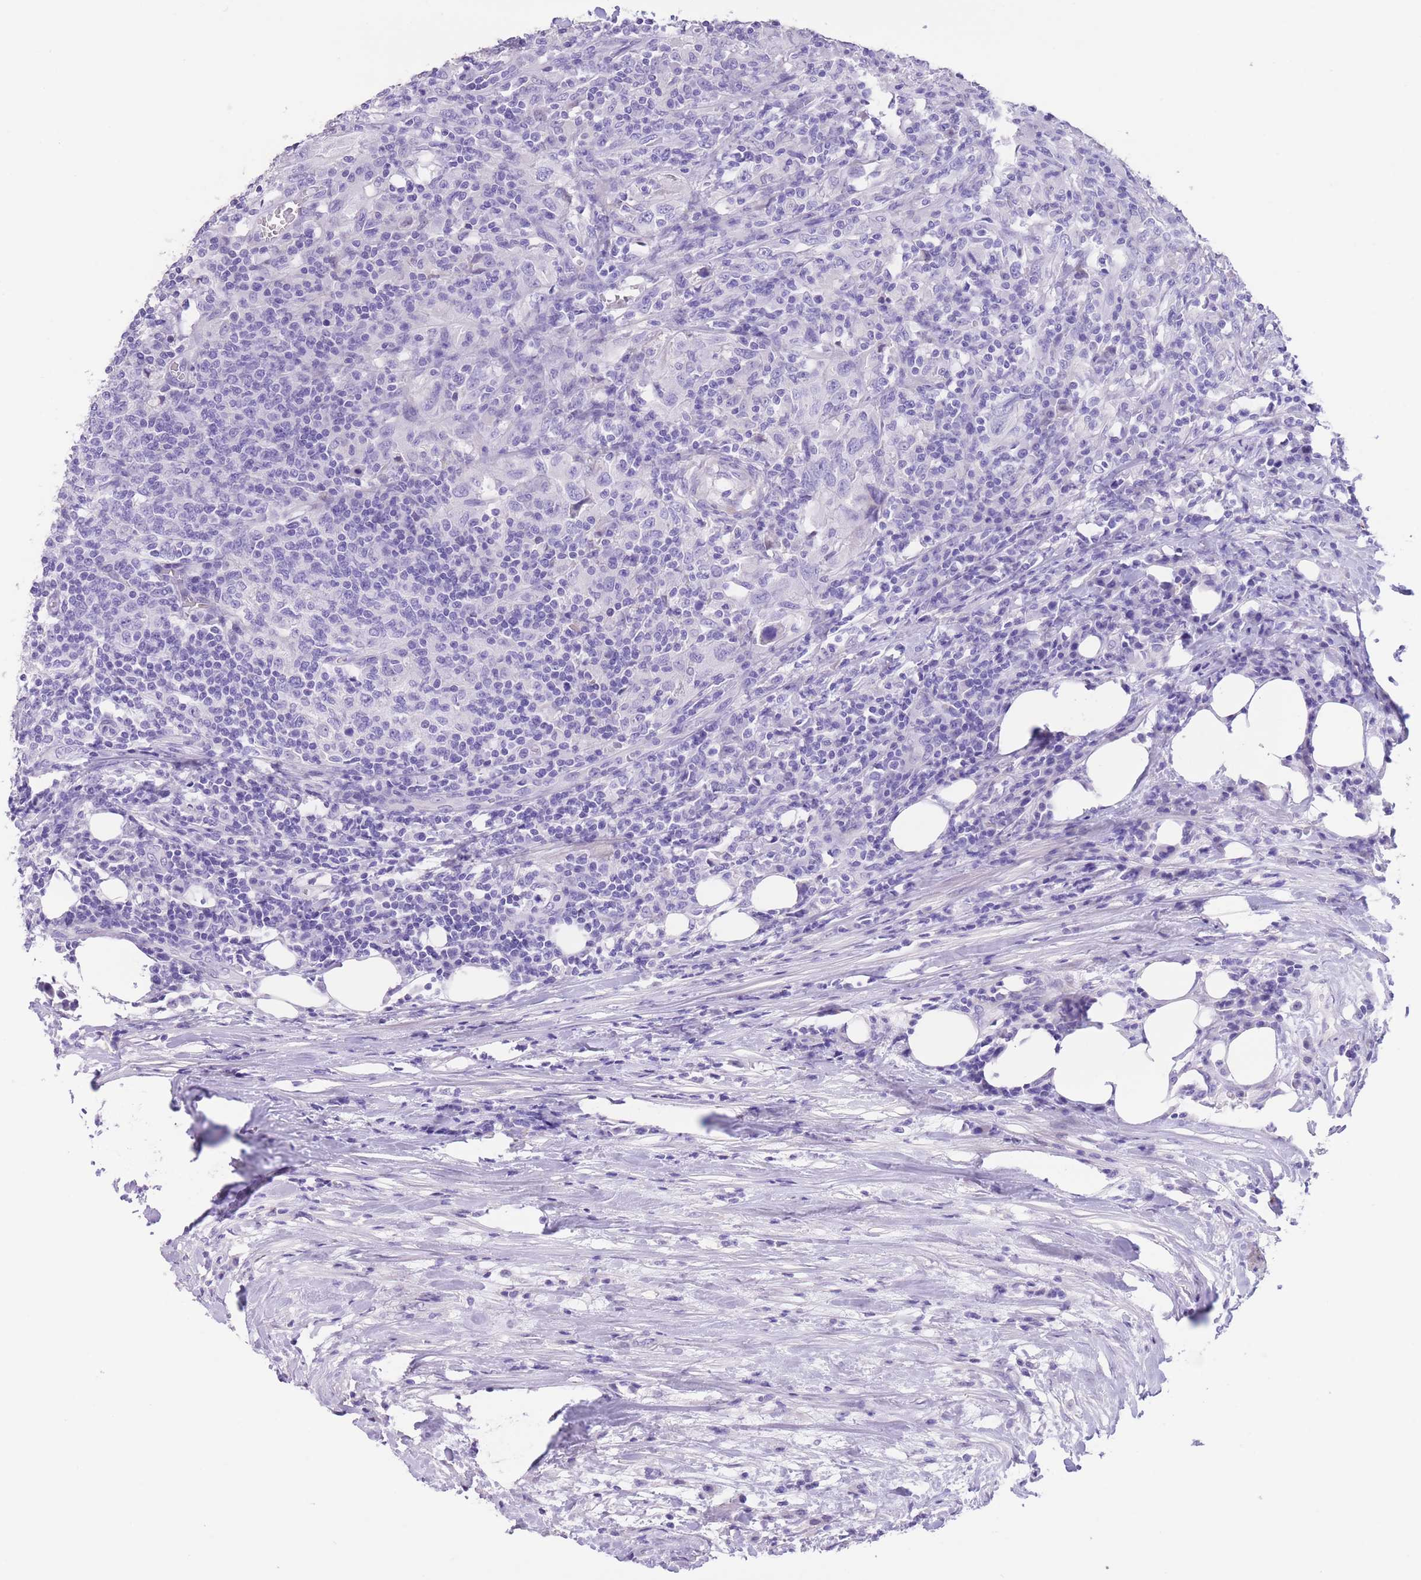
{"staining": {"intensity": "negative", "quantity": "none", "location": "none"}, "tissue": "urothelial cancer", "cell_type": "Tumor cells", "image_type": "cancer", "snomed": [{"axis": "morphology", "description": "Urothelial carcinoma, High grade"}, {"axis": "topography", "description": "Urinary bladder"}], "caption": "Urothelial cancer was stained to show a protein in brown. There is no significant expression in tumor cells.", "gene": "RAI2", "patient": {"sex": "male", "age": 61}}